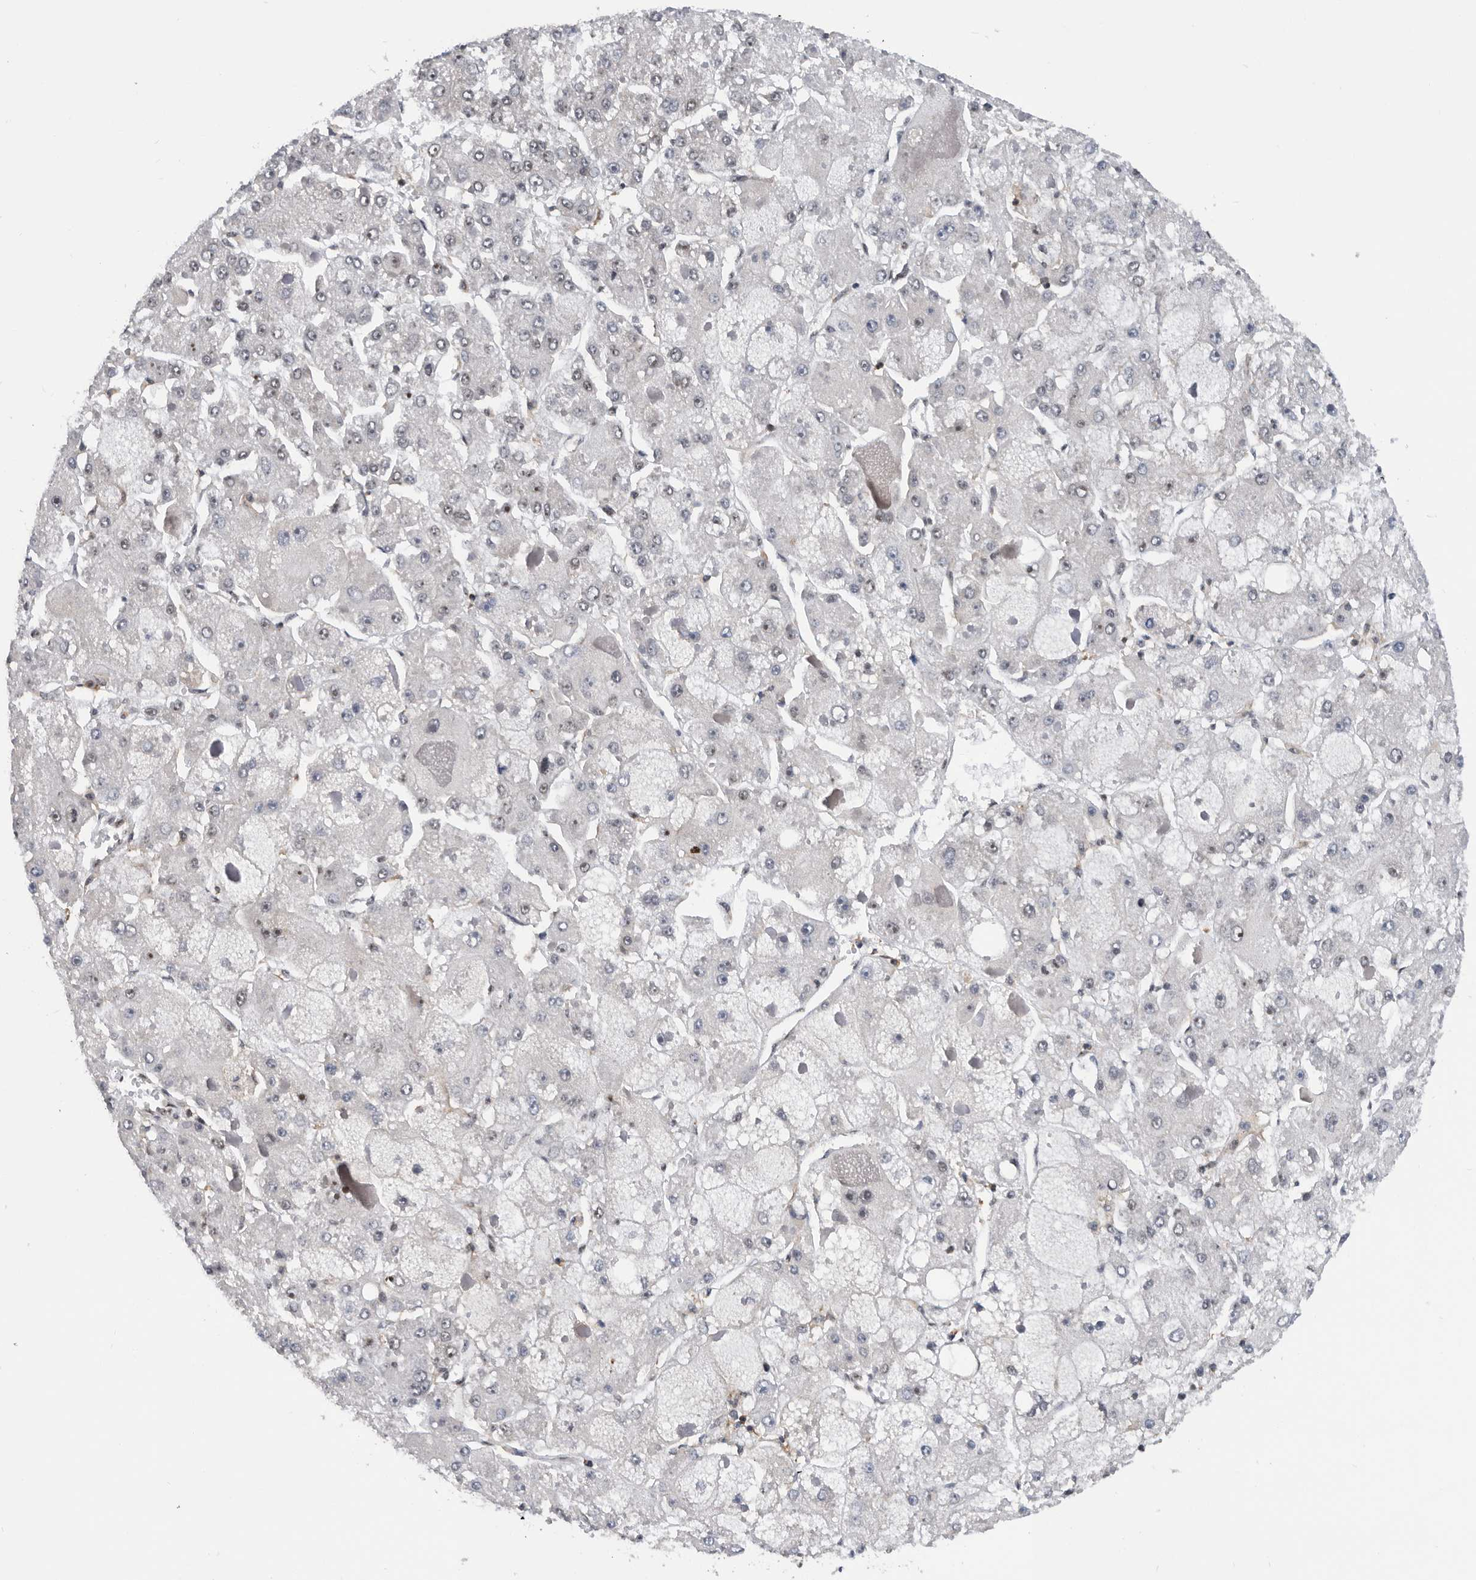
{"staining": {"intensity": "negative", "quantity": "none", "location": "none"}, "tissue": "liver cancer", "cell_type": "Tumor cells", "image_type": "cancer", "snomed": [{"axis": "morphology", "description": "Carcinoma, Hepatocellular, NOS"}, {"axis": "topography", "description": "Liver"}], "caption": "Immunohistochemical staining of liver hepatocellular carcinoma displays no significant expression in tumor cells.", "gene": "ZNF260", "patient": {"sex": "female", "age": 73}}